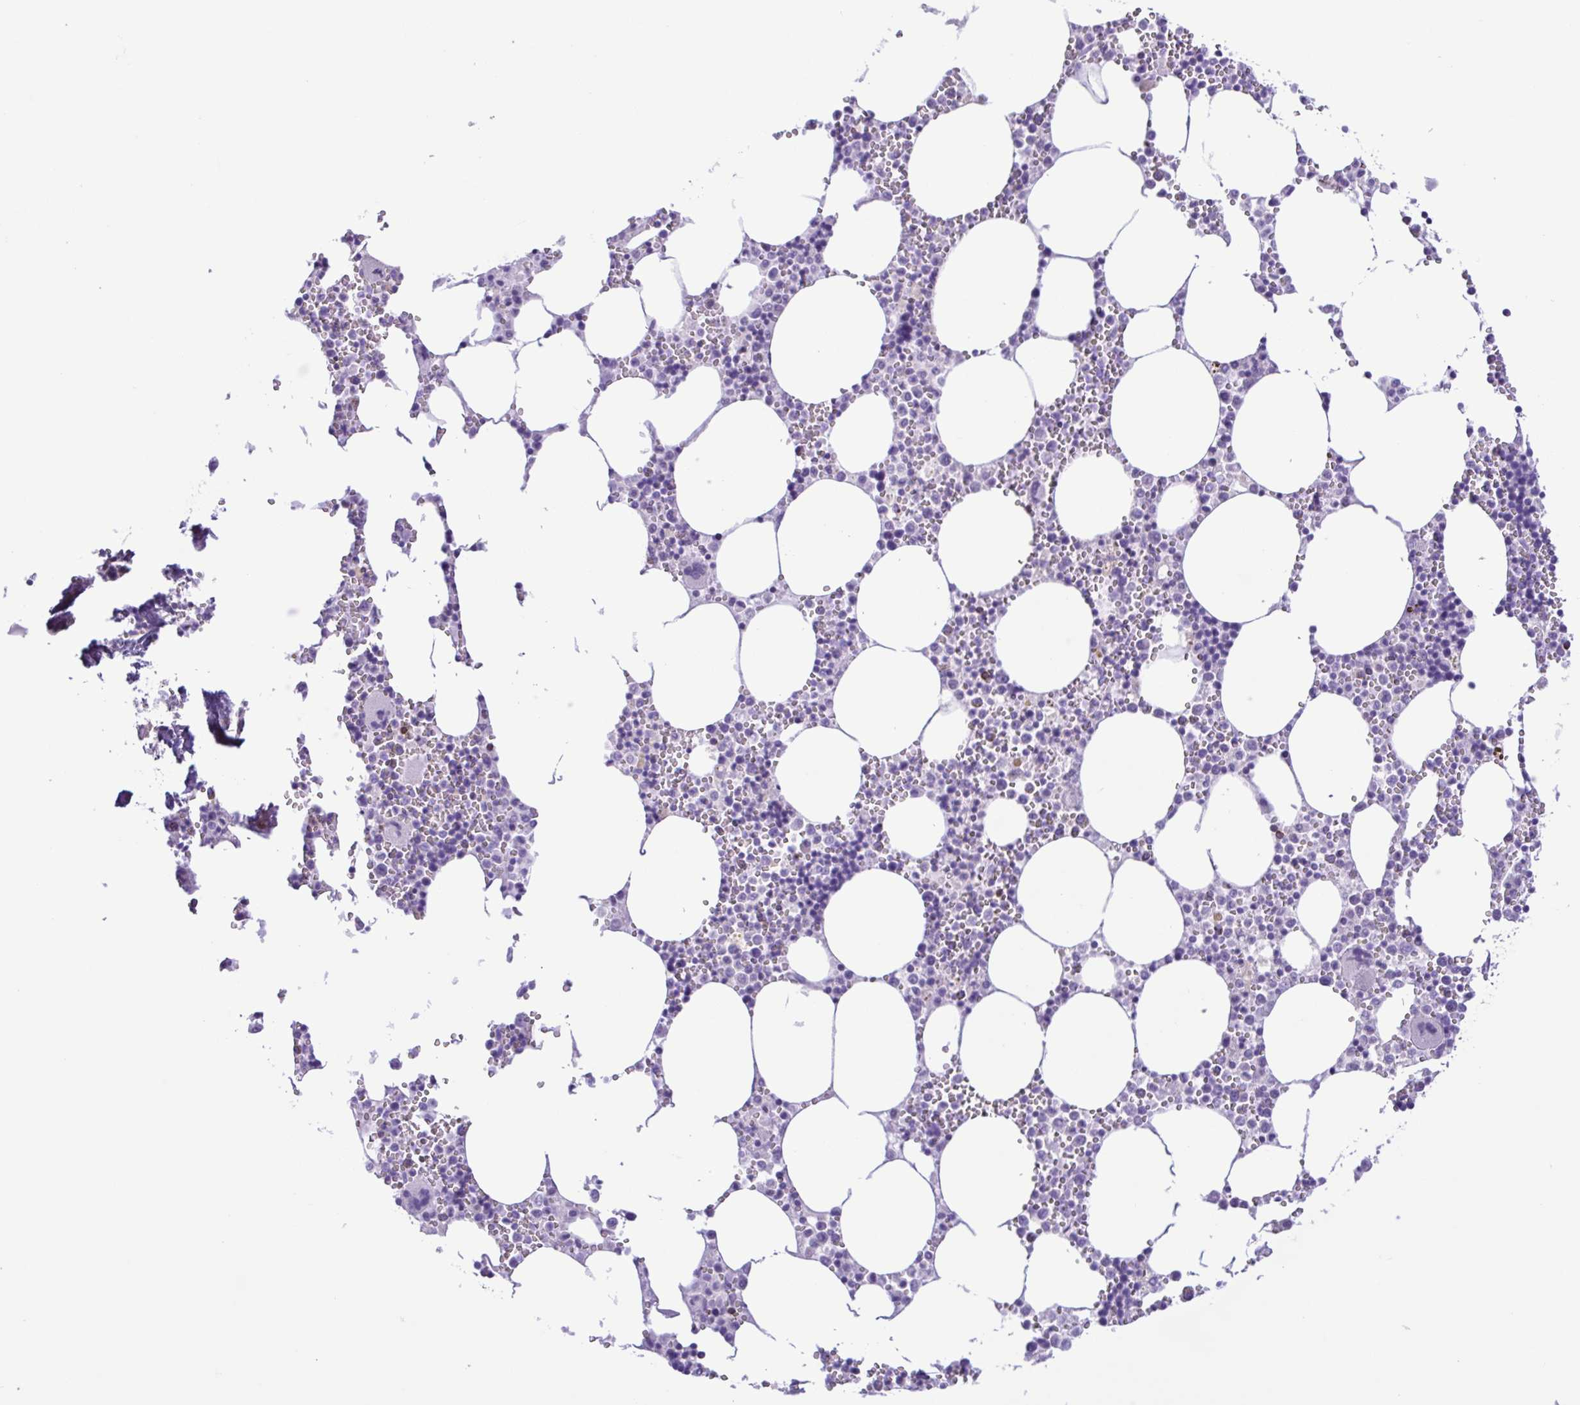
{"staining": {"intensity": "negative", "quantity": "none", "location": "none"}, "tissue": "bone marrow", "cell_type": "Hematopoietic cells", "image_type": "normal", "snomed": [{"axis": "morphology", "description": "Normal tissue, NOS"}, {"axis": "topography", "description": "Bone marrow"}], "caption": "This is a micrograph of immunohistochemistry staining of unremarkable bone marrow, which shows no staining in hematopoietic cells. (Immunohistochemistry, brightfield microscopy, high magnification).", "gene": "FLT1", "patient": {"sex": "male", "age": 54}}